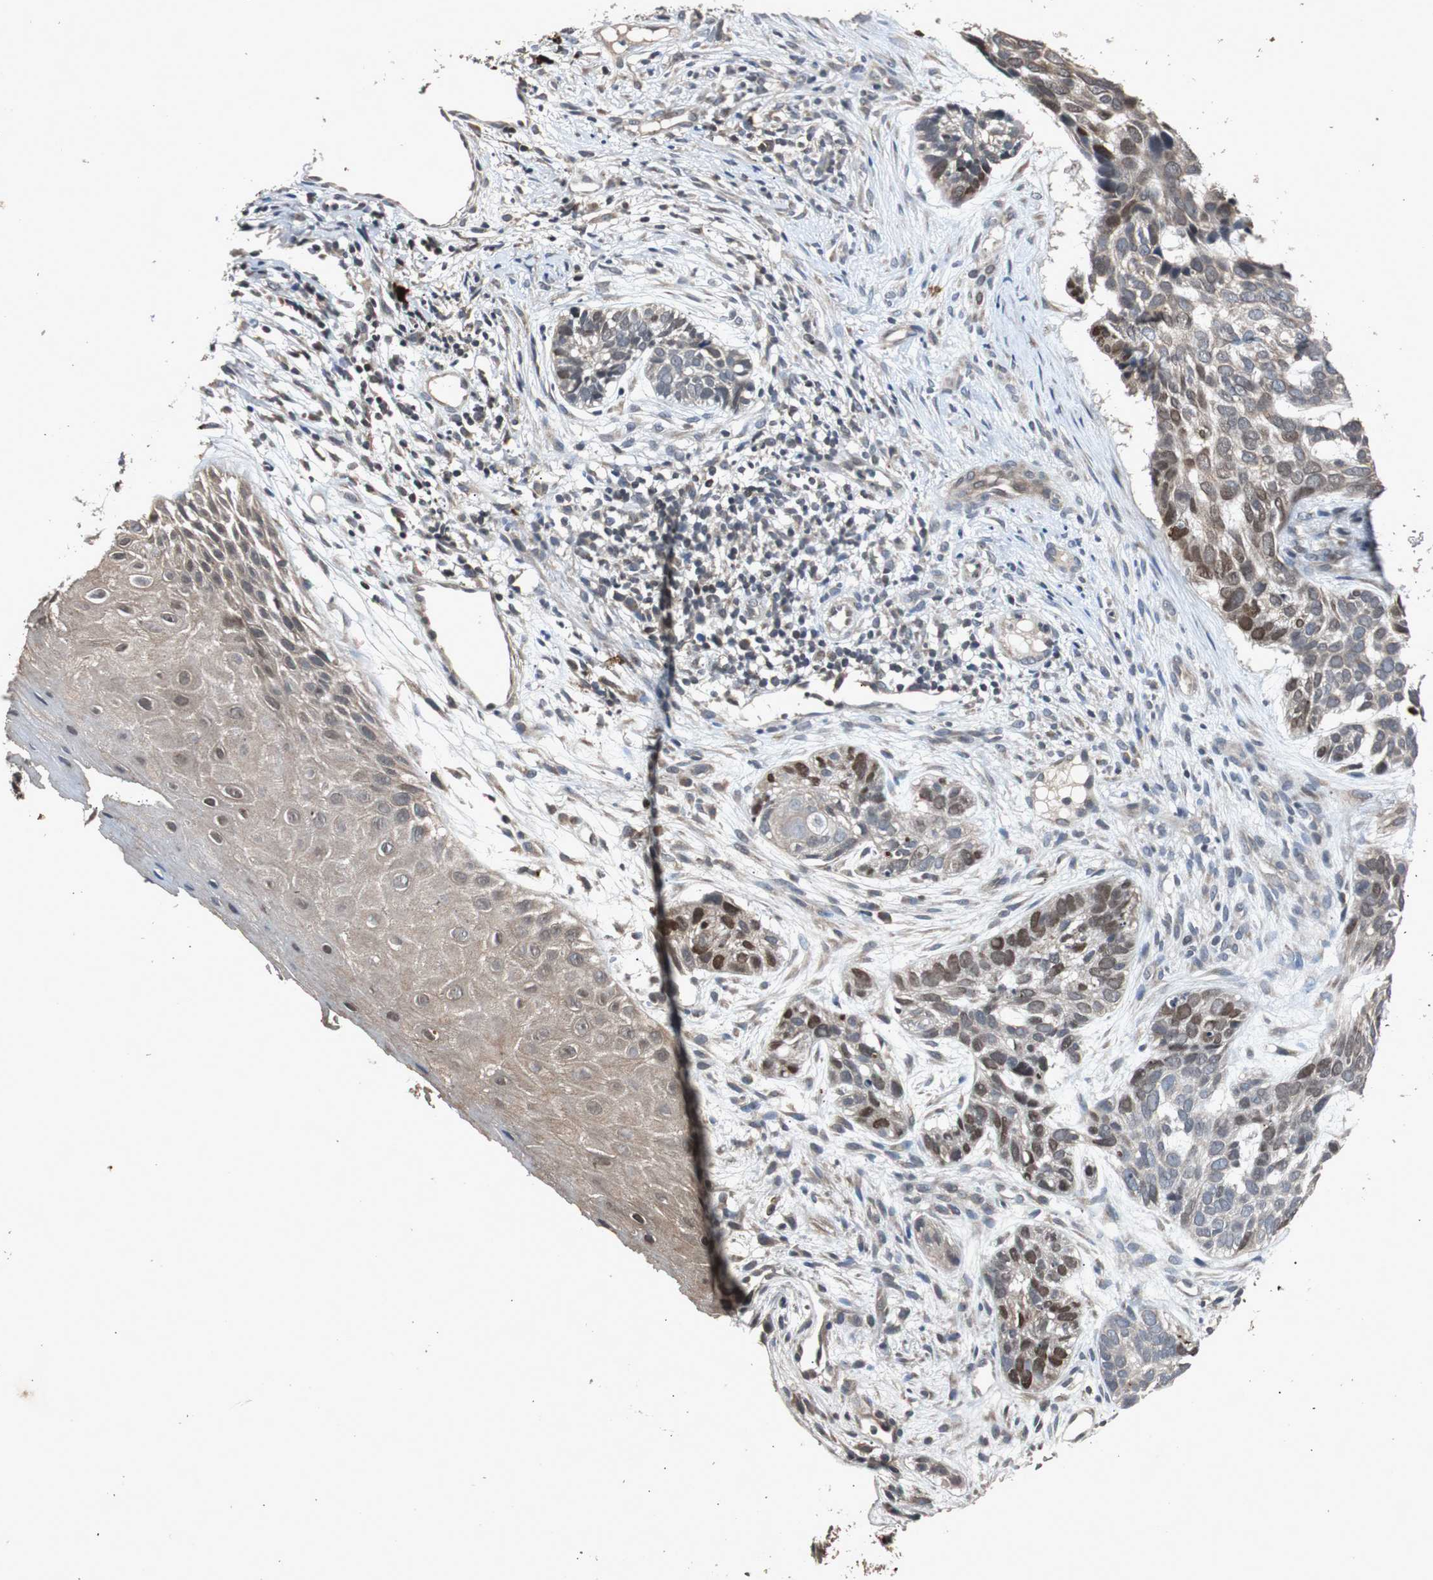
{"staining": {"intensity": "moderate", "quantity": "<25%", "location": "nuclear"}, "tissue": "skin cancer", "cell_type": "Tumor cells", "image_type": "cancer", "snomed": [{"axis": "morphology", "description": "Basal cell carcinoma"}, {"axis": "topography", "description": "Skin"}], "caption": "The image exhibits staining of skin cancer, revealing moderate nuclear protein staining (brown color) within tumor cells.", "gene": "SLIT2", "patient": {"sex": "male", "age": 87}}